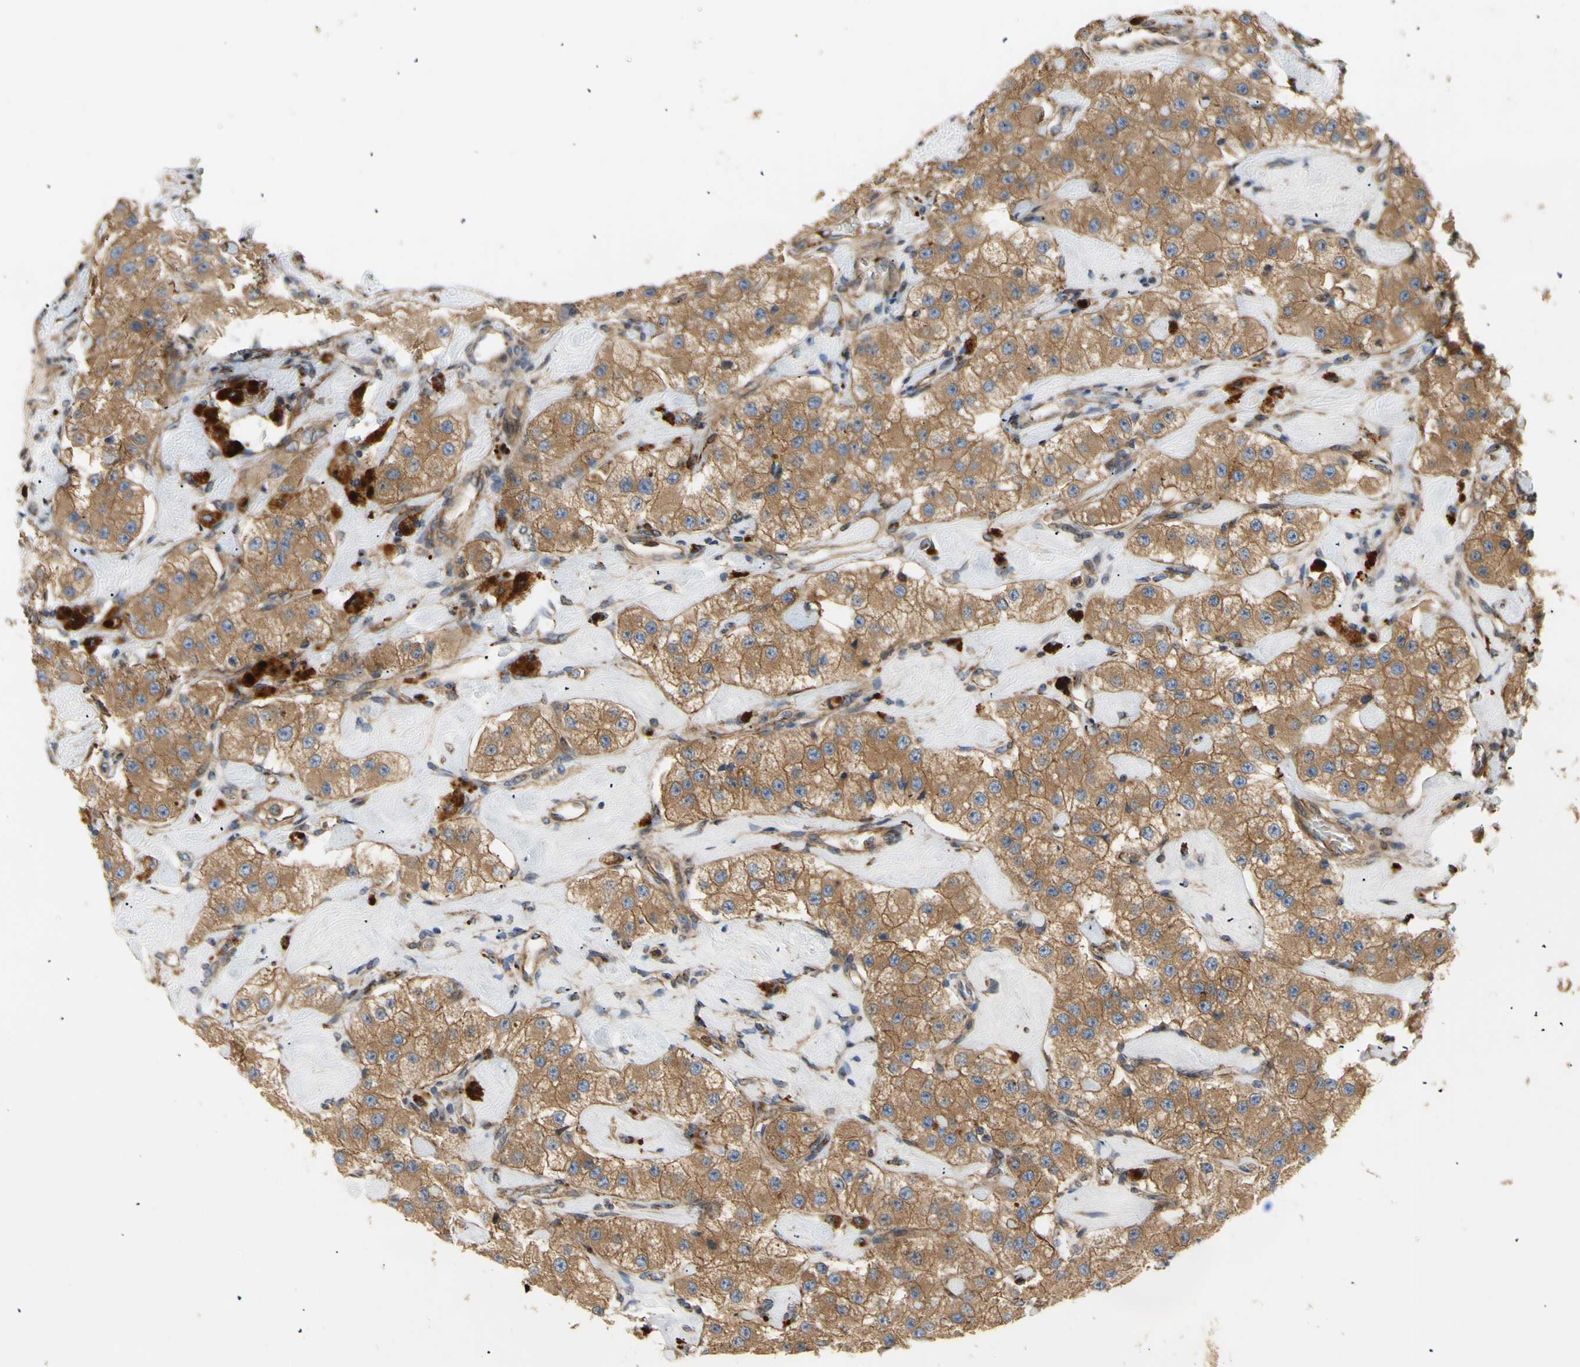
{"staining": {"intensity": "moderate", "quantity": ">75%", "location": "cytoplasmic/membranous"}, "tissue": "carcinoid", "cell_type": "Tumor cells", "image_type": "cancer", "snomed": [{"axis": "morphology", "description": "Carcinoid, malignant, NOS"}, {"axis": "topography", "description": "Pancreas"}], "caption": "Human carcinoid stained with a protein marker shows moderate staining in tumor cells.", "gene": "TUBG2", "patient": {"sex": "male", "age": 41}}